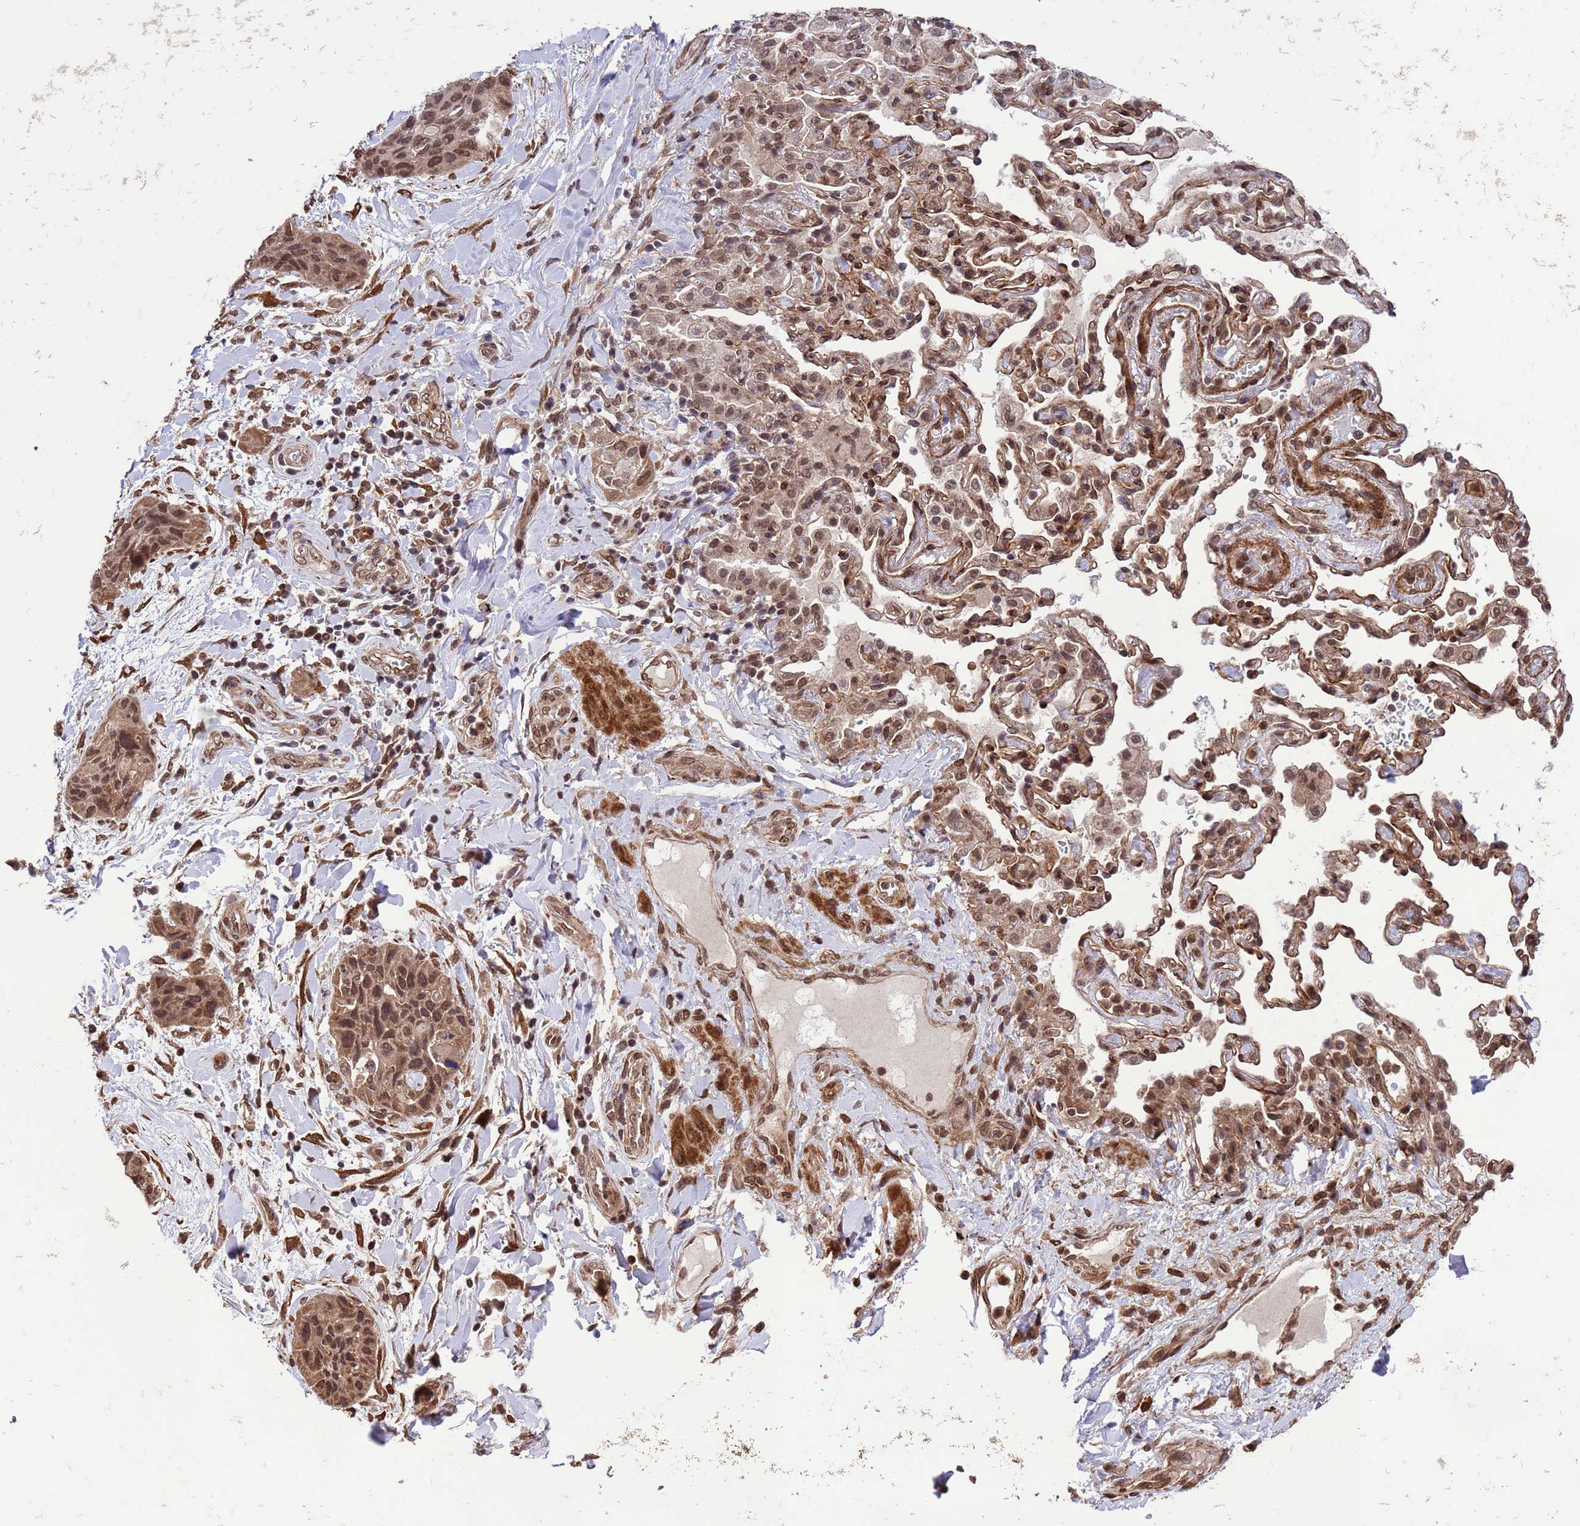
{"staining": {"intensity": "moderate", "quantity": ">75%", "location": "nuclear"}, "tissue": "lung cancer", "cell_type": "Tumor cells", "image_type": "cancer", "snomed": [{"axis": "morphology", "description": "Squamous cell carcinoma, NOS"}, {"axis": "topography", "description": "Lung"}], "caption": "Tumor cells display medium levels of moderate nuclear staining in approximately >75% of cells in human lung squamous cell carcinoma. (DAB IHC with brightfield microscopy, high magnification).", "gene": "VSTM4", "patient": {"sex": "female", "age": 70}}